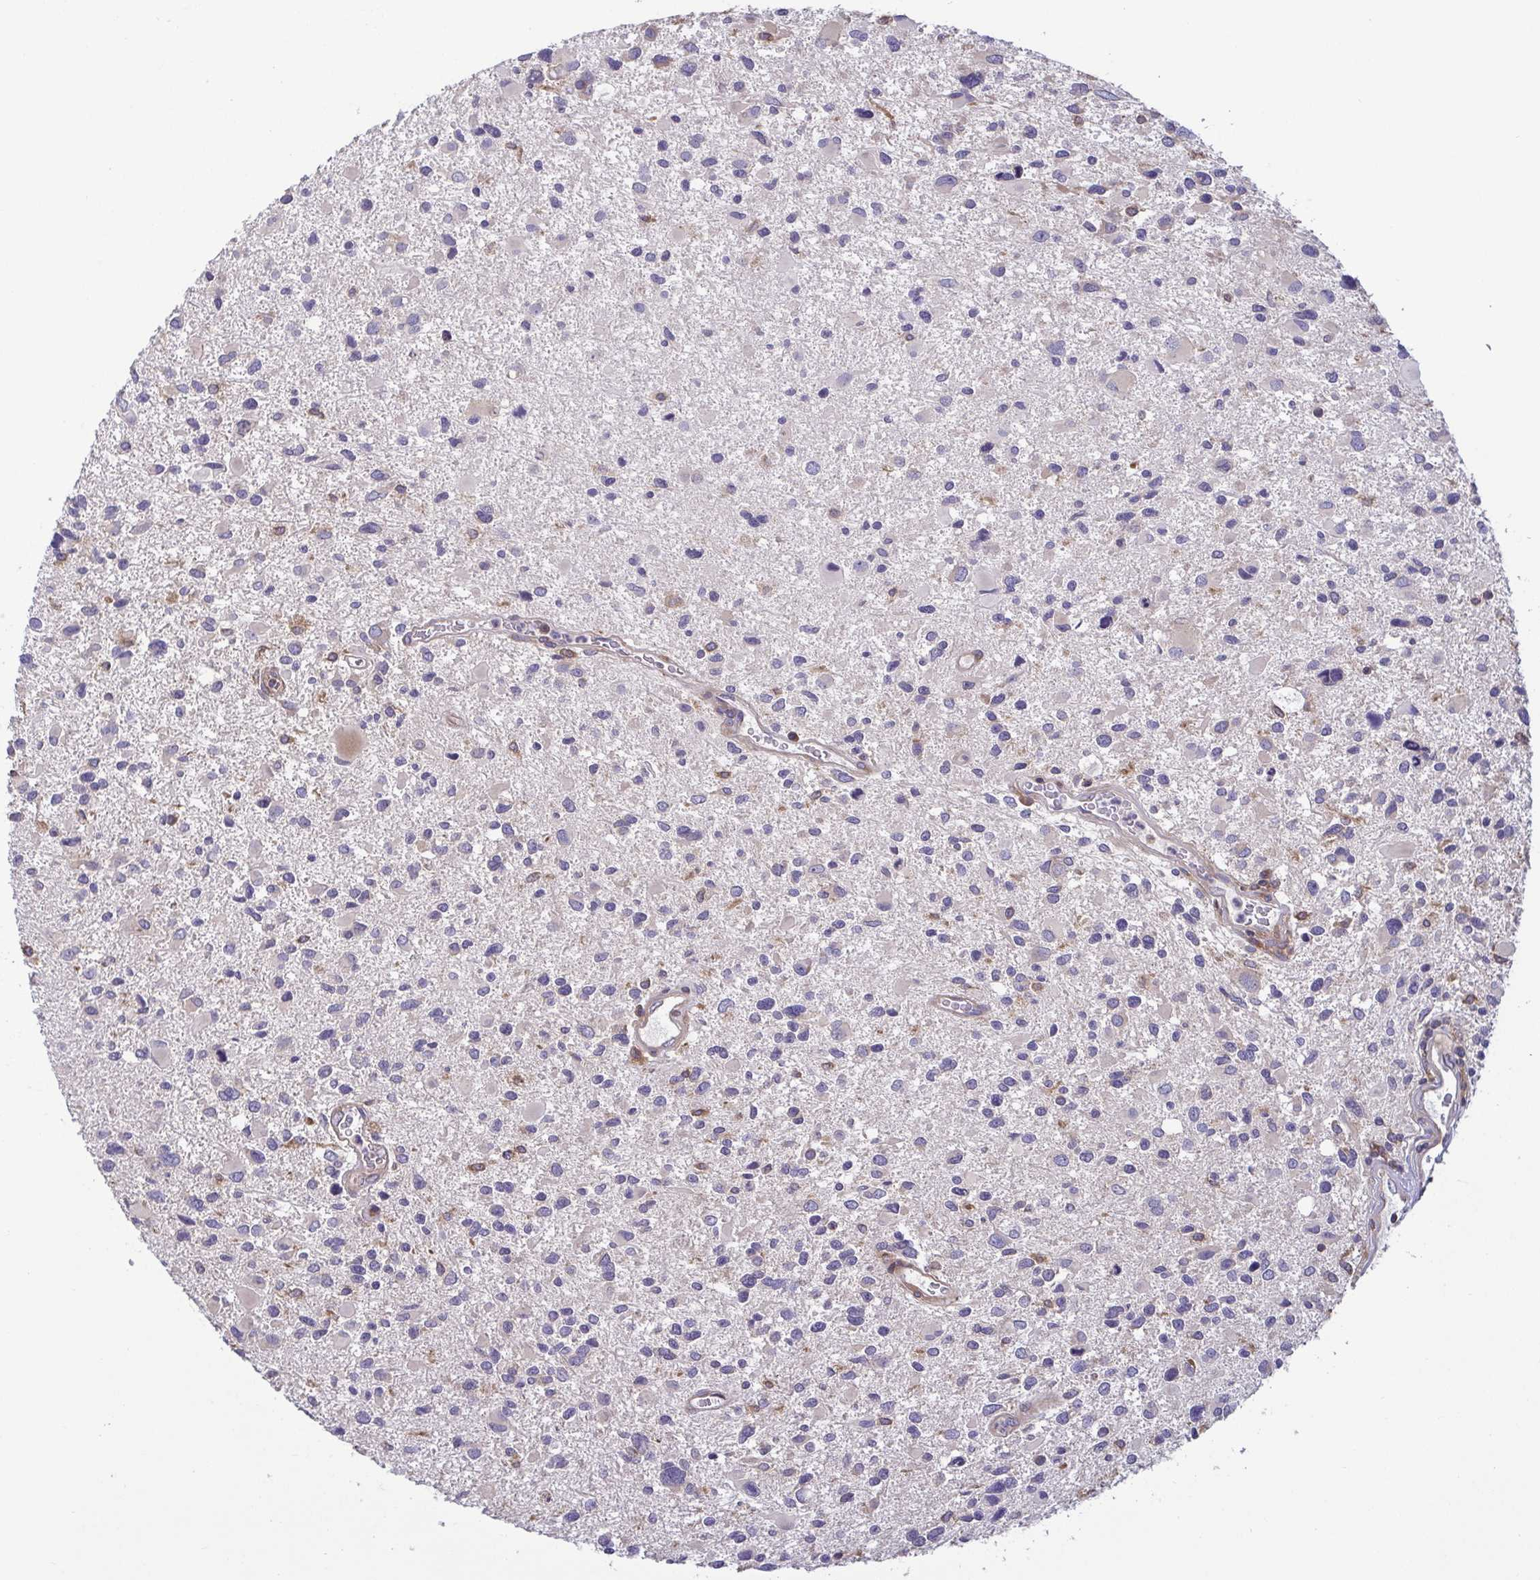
{"staining": {"intensity": "weak", "quantity": "<25%", "location": "cytoplasmic/membranous"}, "tissue": "glioma", "cell_type": "Tumor cells", "image_type": "cancer", "snomed": [{"axis": "morphology", "description": "Glioma, malignant, Low grade"}, {"axis": "topography", "description": "Brain"}], "caption": "Protein analysis of glioma displays no significant positivity in tumor cells. (DAB immunohistochemistry (IHC) visualized using brightfield microscopy, high magnification).", "gene": "LMF2", "patient": {"sex": "female", "age": 32}}